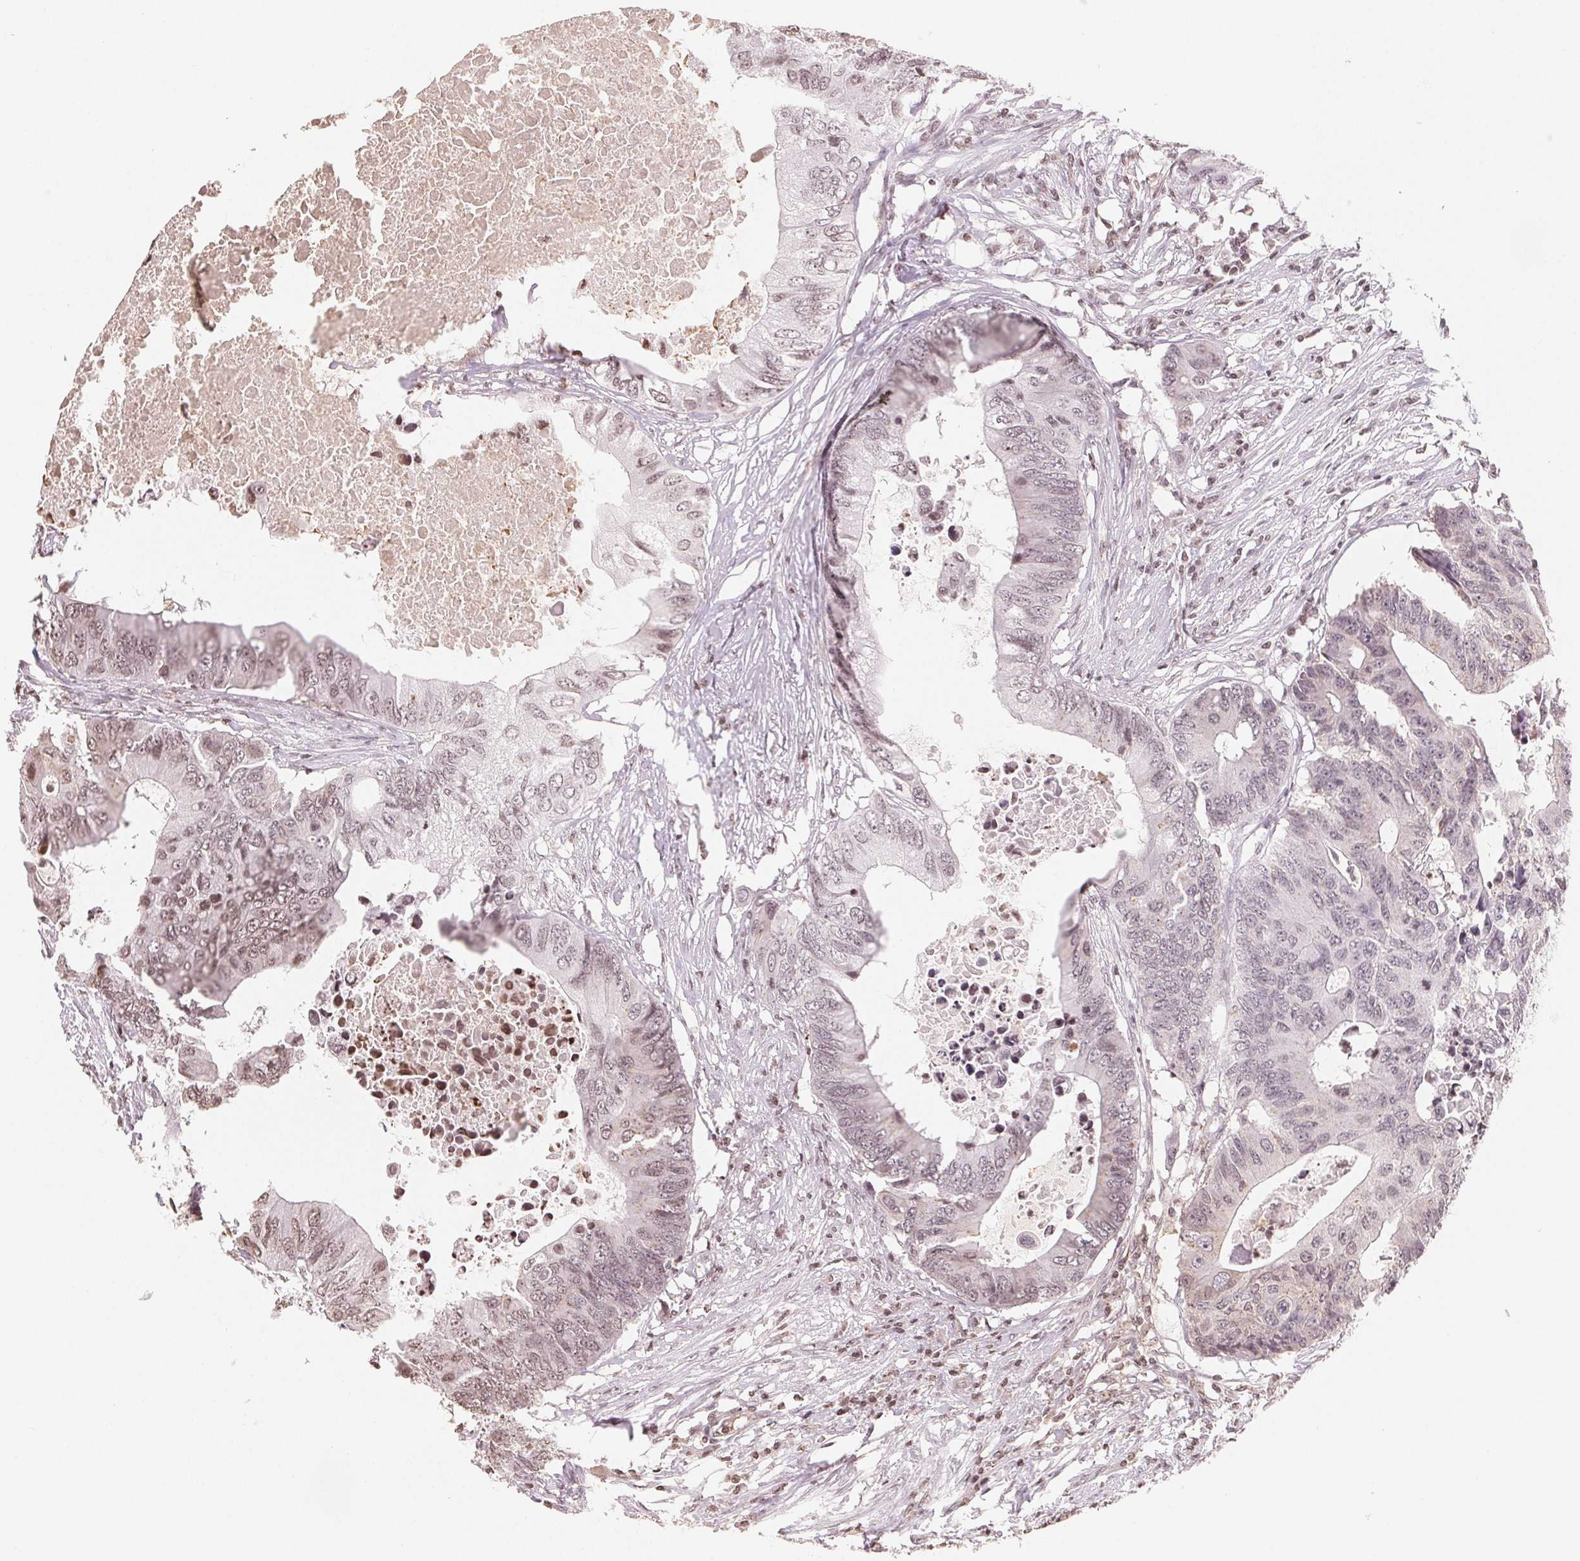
{"staining": {"intensity": "weak", "quantity": "25%-75%", "location": "nuclear"}, "tissue": "colorectal cancer", "cell_type": "Tumor cells", "image_type": "cancer", "snomed": [{"axis": "morphology", "description": "Adenocarcinoma, NOS"}, {"axis": "topography", "description": "Colon"}], "caption": "This histopathology image displays IHC staining of human adenocarcinoma (colorectal), with low weak nuclear expression in approximately 25%-75% of tumor cells.", "gene": "TBP", "patient": {"sex": "male", "age": 71}}